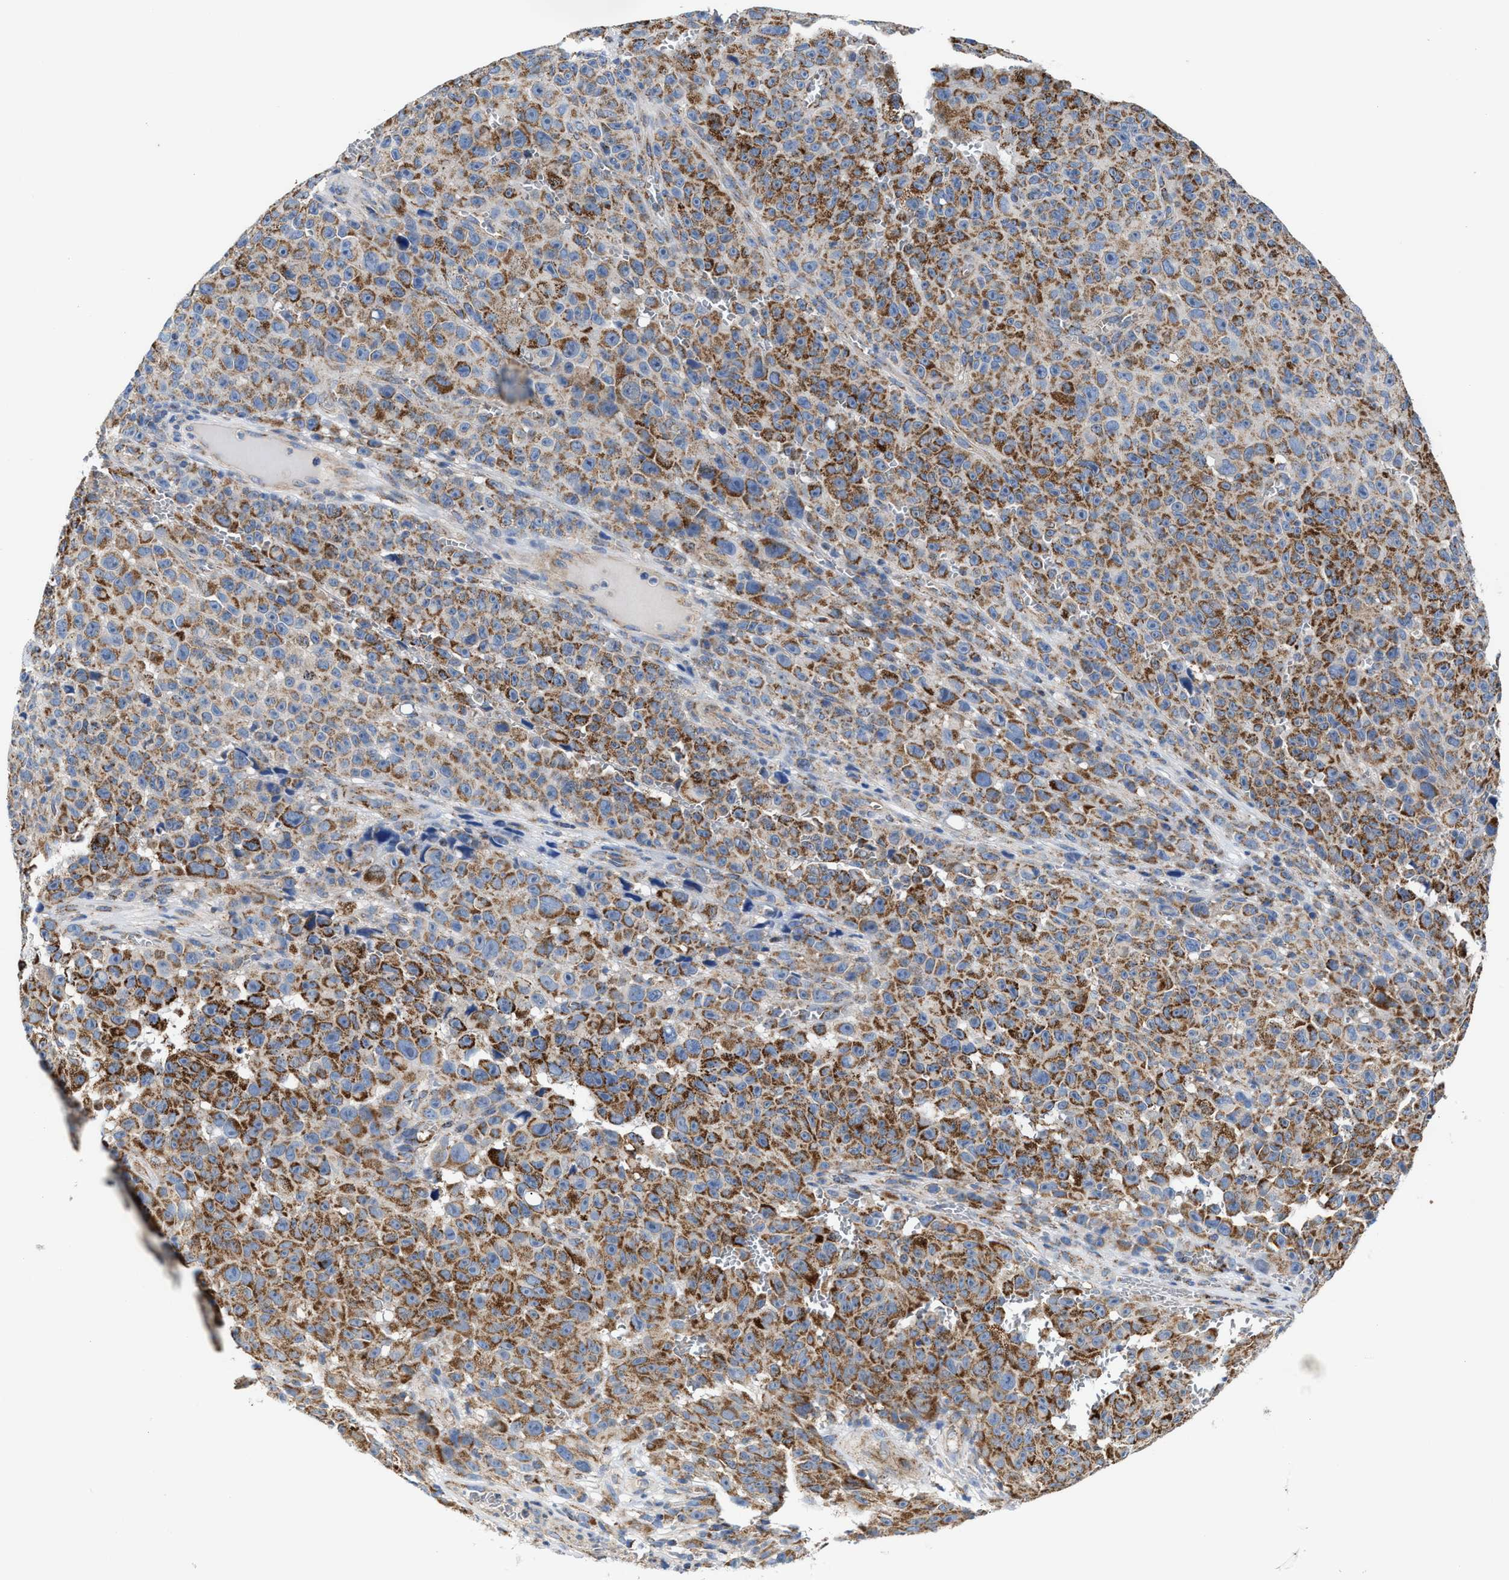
{"staining": {"intensity": "moderate", "quantity": ">75%", "location": "cytoplasmic/membranous"}, "tissue": "melanoma", "cell_type": "Tumor cells", "image_type": "cancer", "snomed": [{"axis": "morphology", "description": "Malignant melanoma, NOS"}, {"axis": "topography", "description": "Skin"}], "caption": "Moderate cytoplasmic/membranous staining is seen in about >75% of tumor cells in malignant melanoma. The staining was performed using DAB, with brown indicating positive protein expression. Nuclei are stained blue with hematoxylin.", "gene": "MECR", "patient": {"sex": "female", "age": 82}}